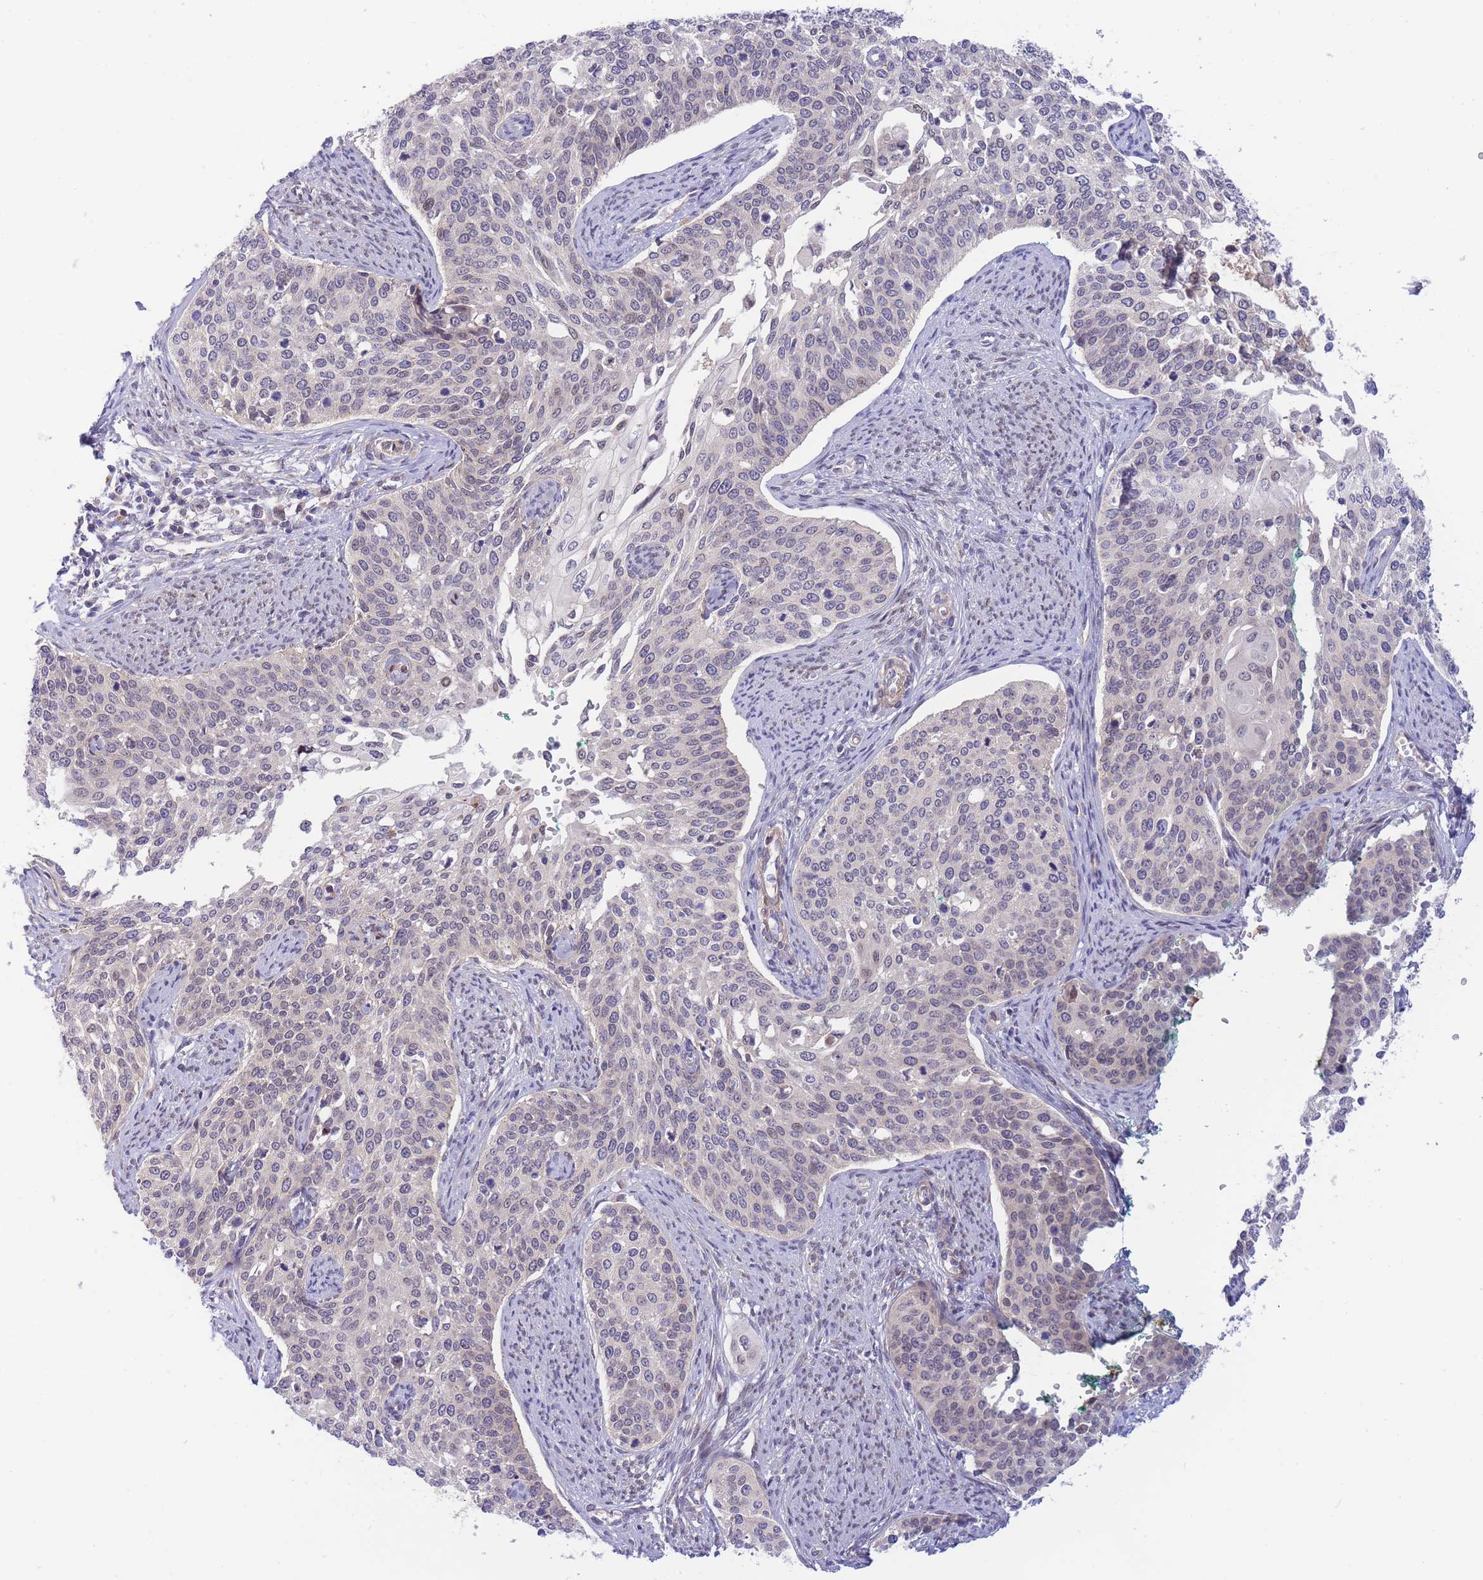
{"staining": {"intensity": "negative", "quantity": "none", "location": "none"}, "tissue": "cervical cancer", "cell_type": "Tumor cells", "image_type": "cancer", "snomed": [{"axis": "morphology", "description": "Squamous cell carcinoma, NOS"}, {"axis": "topography", "description": "Cervix"}], "caption": "This photomicrograph is of cervical cancer stained with IHC to label a protein in brown with the nuclei are counter-stained blue. There is no expression in tumor cells. (Immunohistochemistry, brightfield microscopy, high magnification).", "gene": "APOL4", "patient": {"sex": "female", "age": 44}}